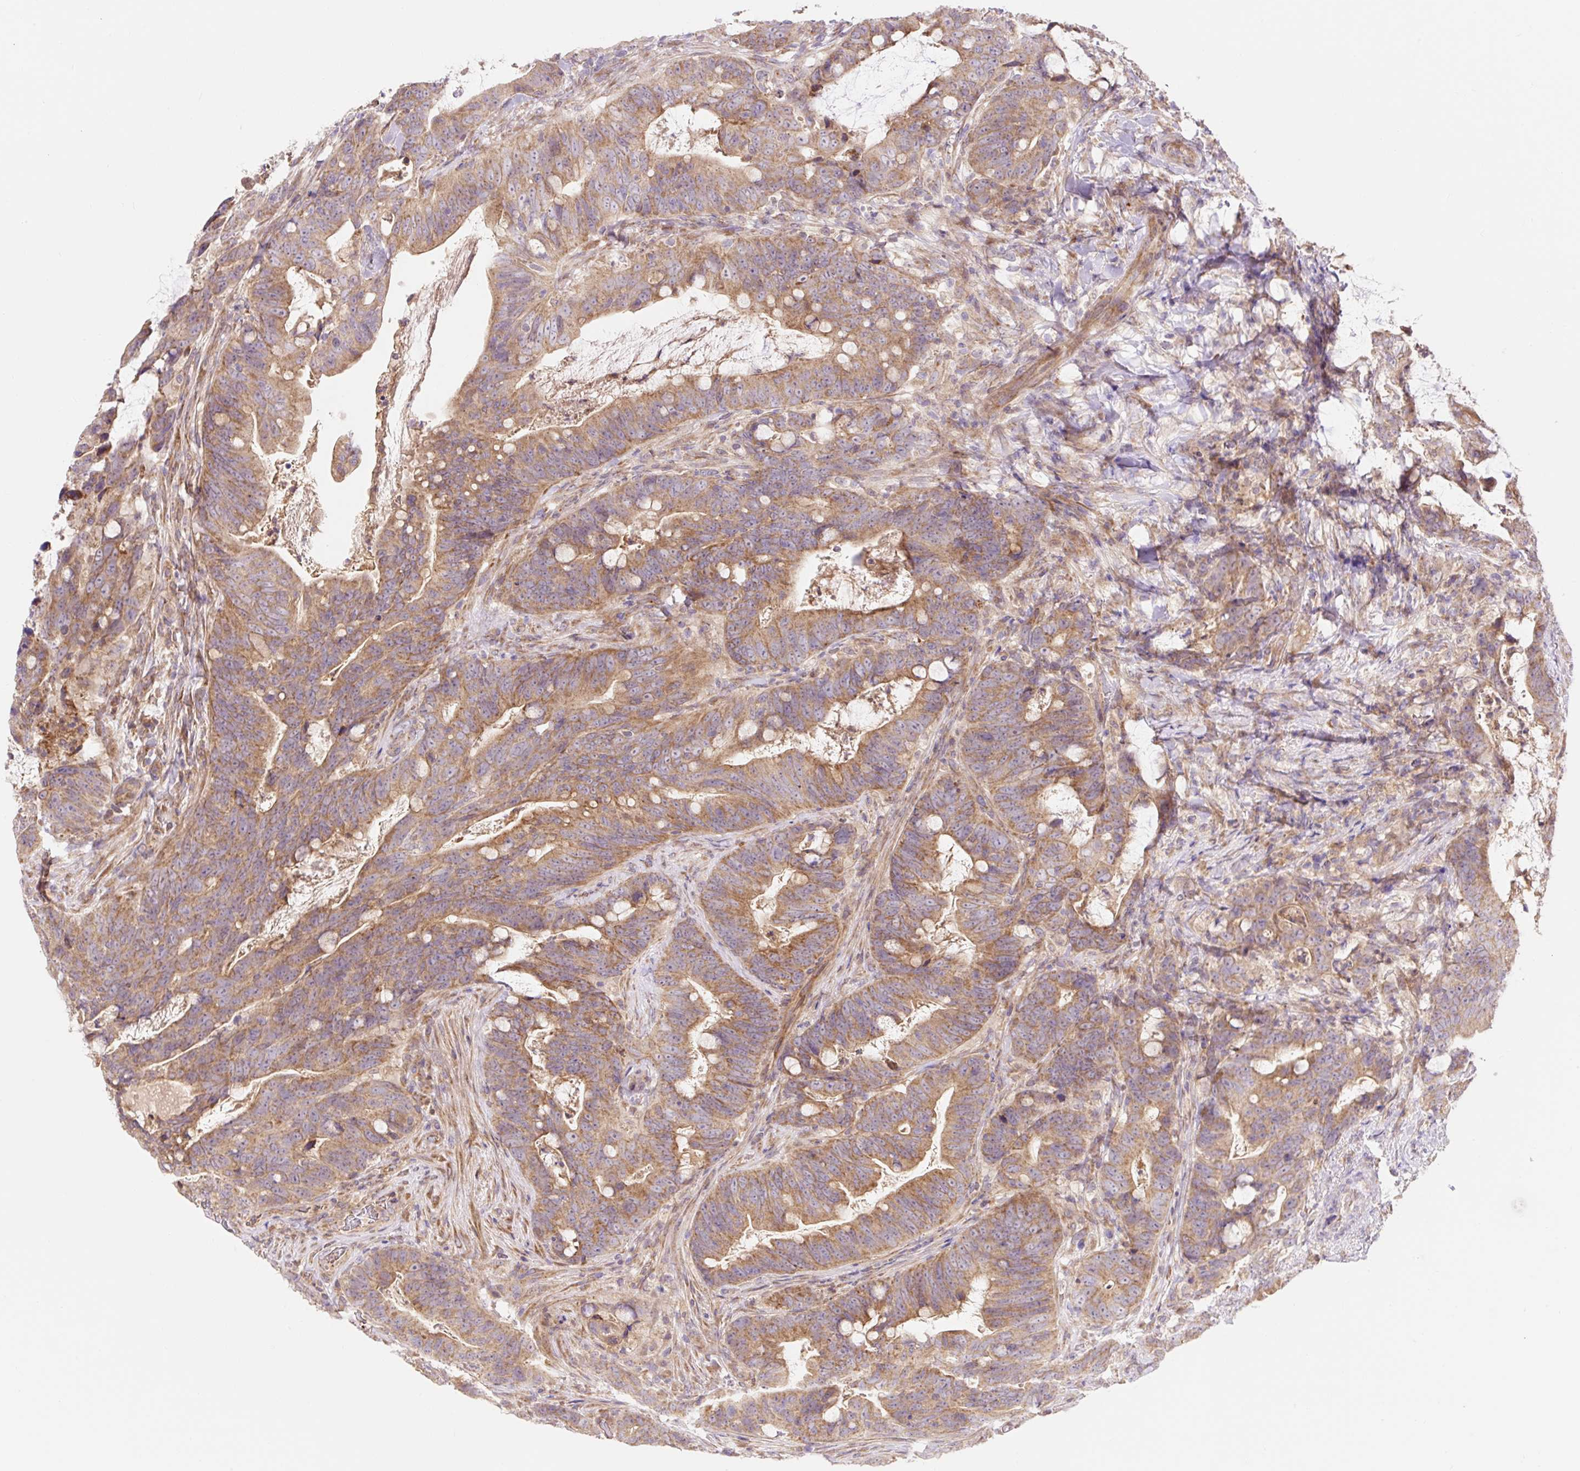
{"staining": {"intensity": "moderate", "quantity": ">75%", "location": "cytoplasmic/membranous"}, "tissue": "colorectal cancer", "cell_type": "Tumor cells", "image_type": "cancer", "snomed": [{"axis": "morphology", "description": "Adenocarcinoma, NOS"}, {"axis": "topography", "description": "Colon"}], "caption": "There is medium levels of moderate cytoplasmic/membranous staining in tumor cells of adenocarcinoma (colorectal), as demonstrated by immunohistochemical staining (brown color).", "gene": "TRIAP1", "patient": {"sex": "female", "age": 82}}